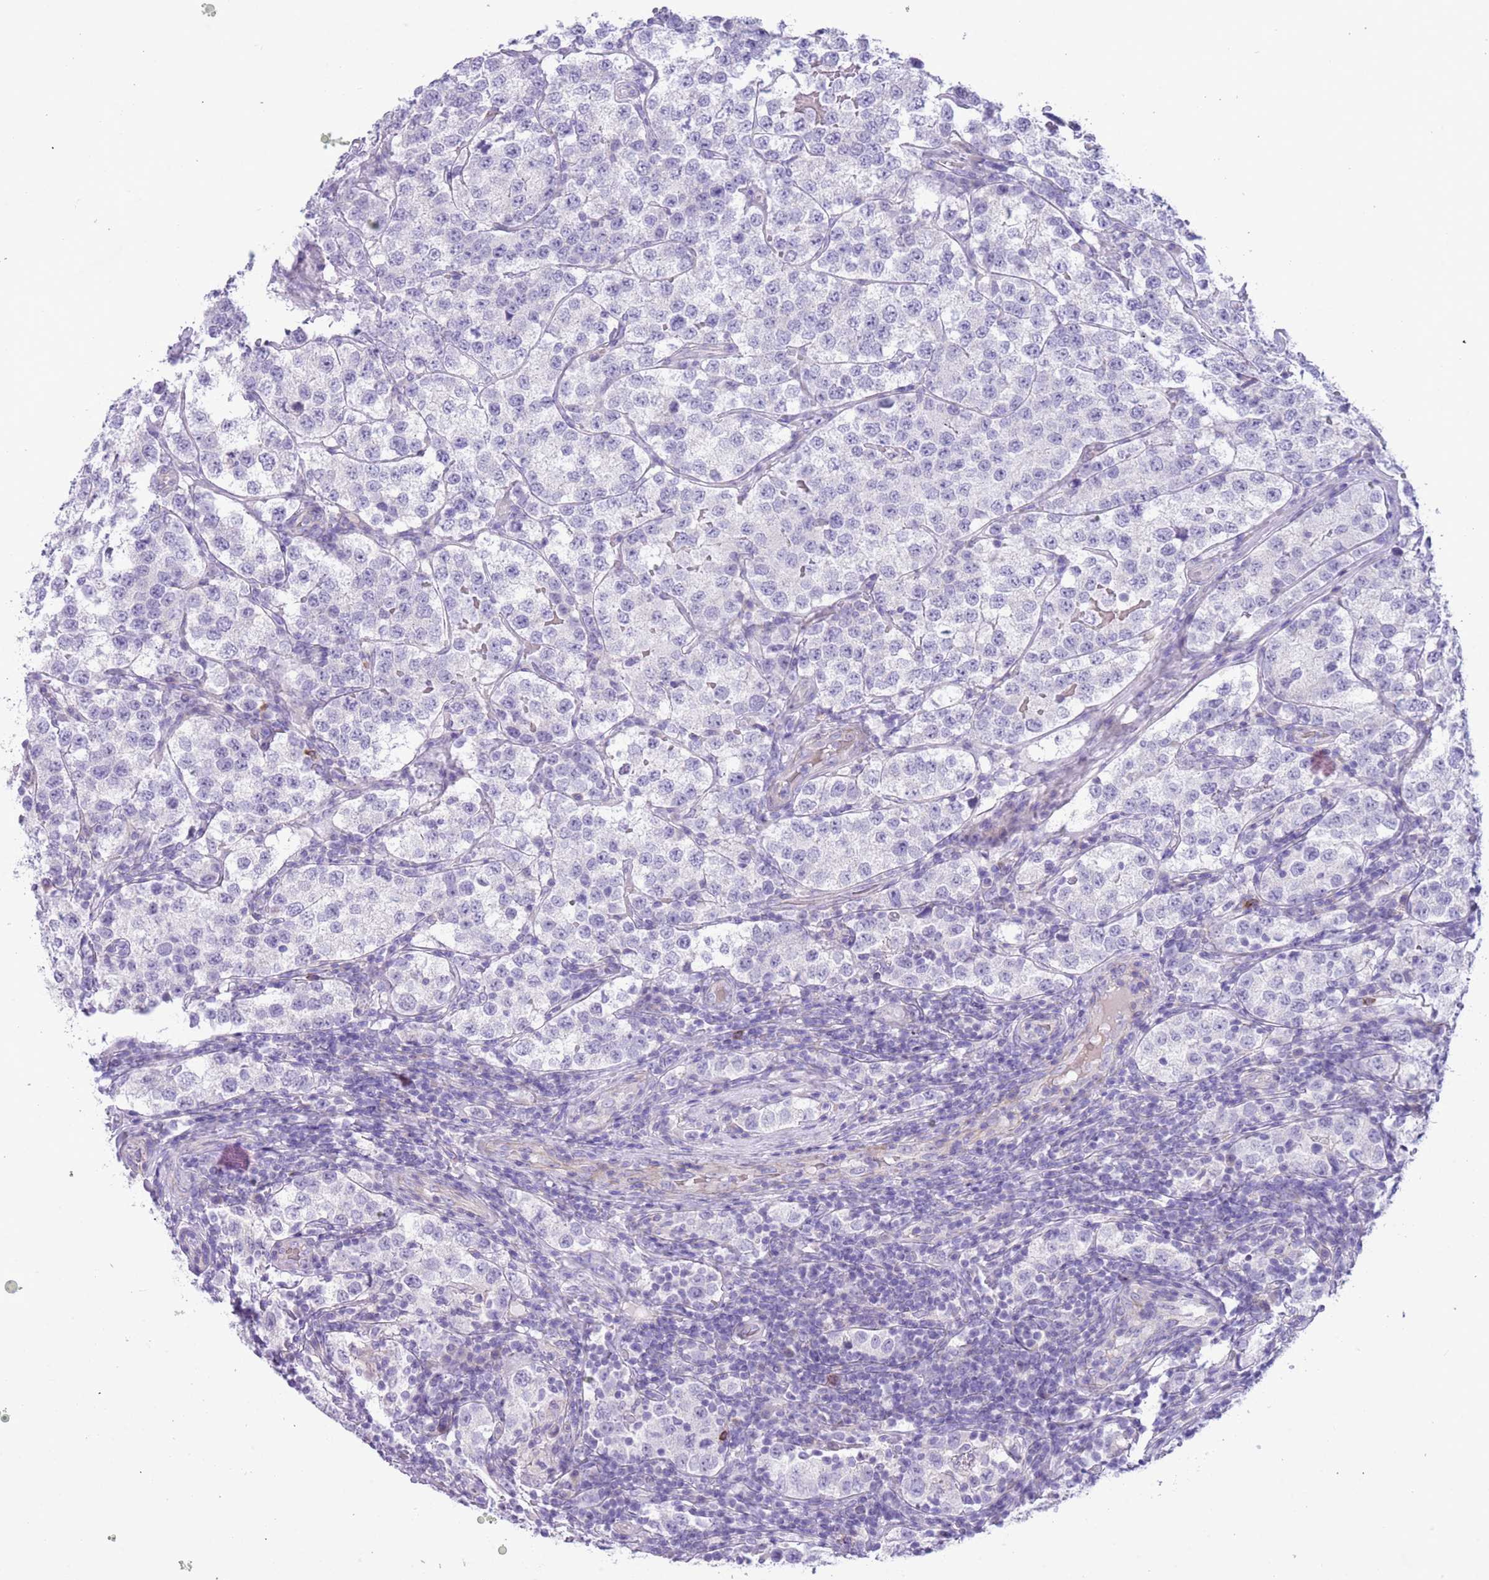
{"staining": {"intensity": "negative", "quantity": "none", "location": "none"}, "tissue": "testis cancer", "cell_type": "Tumor cells", "image_type": "cancer", "snomed": [{"axis": "morphology", "description": "Seminoma, NOS"}, {"axis": "topography", "description": "Testis"}], "caption": "This is a micrograph of immunohistochemistry staining of seminoma (testis), which shows no staining in tumor cells.", "gene": "OR6M1", "patient": {"sex": "male", "age": 34}}